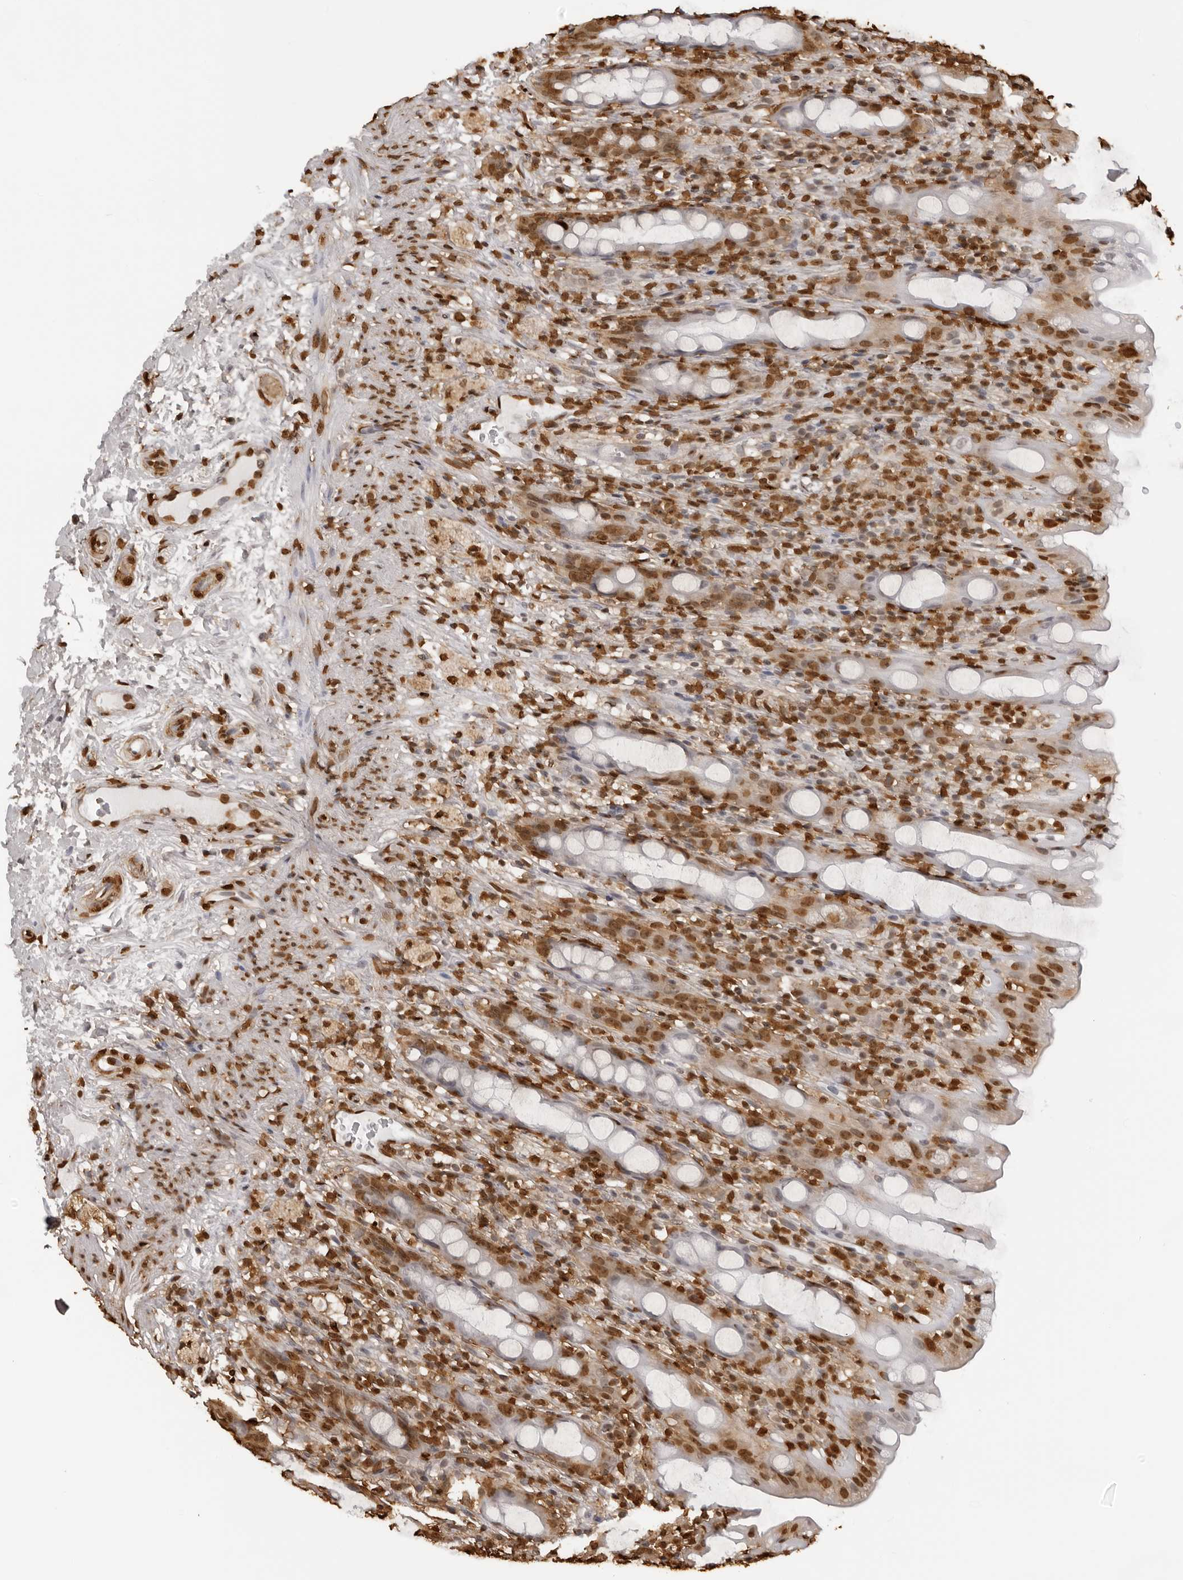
{"staining": {"intensity": "strong", "quantity": ">75%", "location": "nuclear"}, "tissue": "rectum", "cell_type": "Glandular cells", "image_type": "normal", "snomed": [{"axis": "morphology", "description": "Normal tissue, NOS"}, {"axis": "topography", "description": "Rectum"}], "caption": "Rectum stained with immunohistochemistry (IHC) demonstrates strong nuclear expression in approximately >75% of glandular cells.", "gene": "ZFP91", "patient": {"sex": "male", "age": 44}}